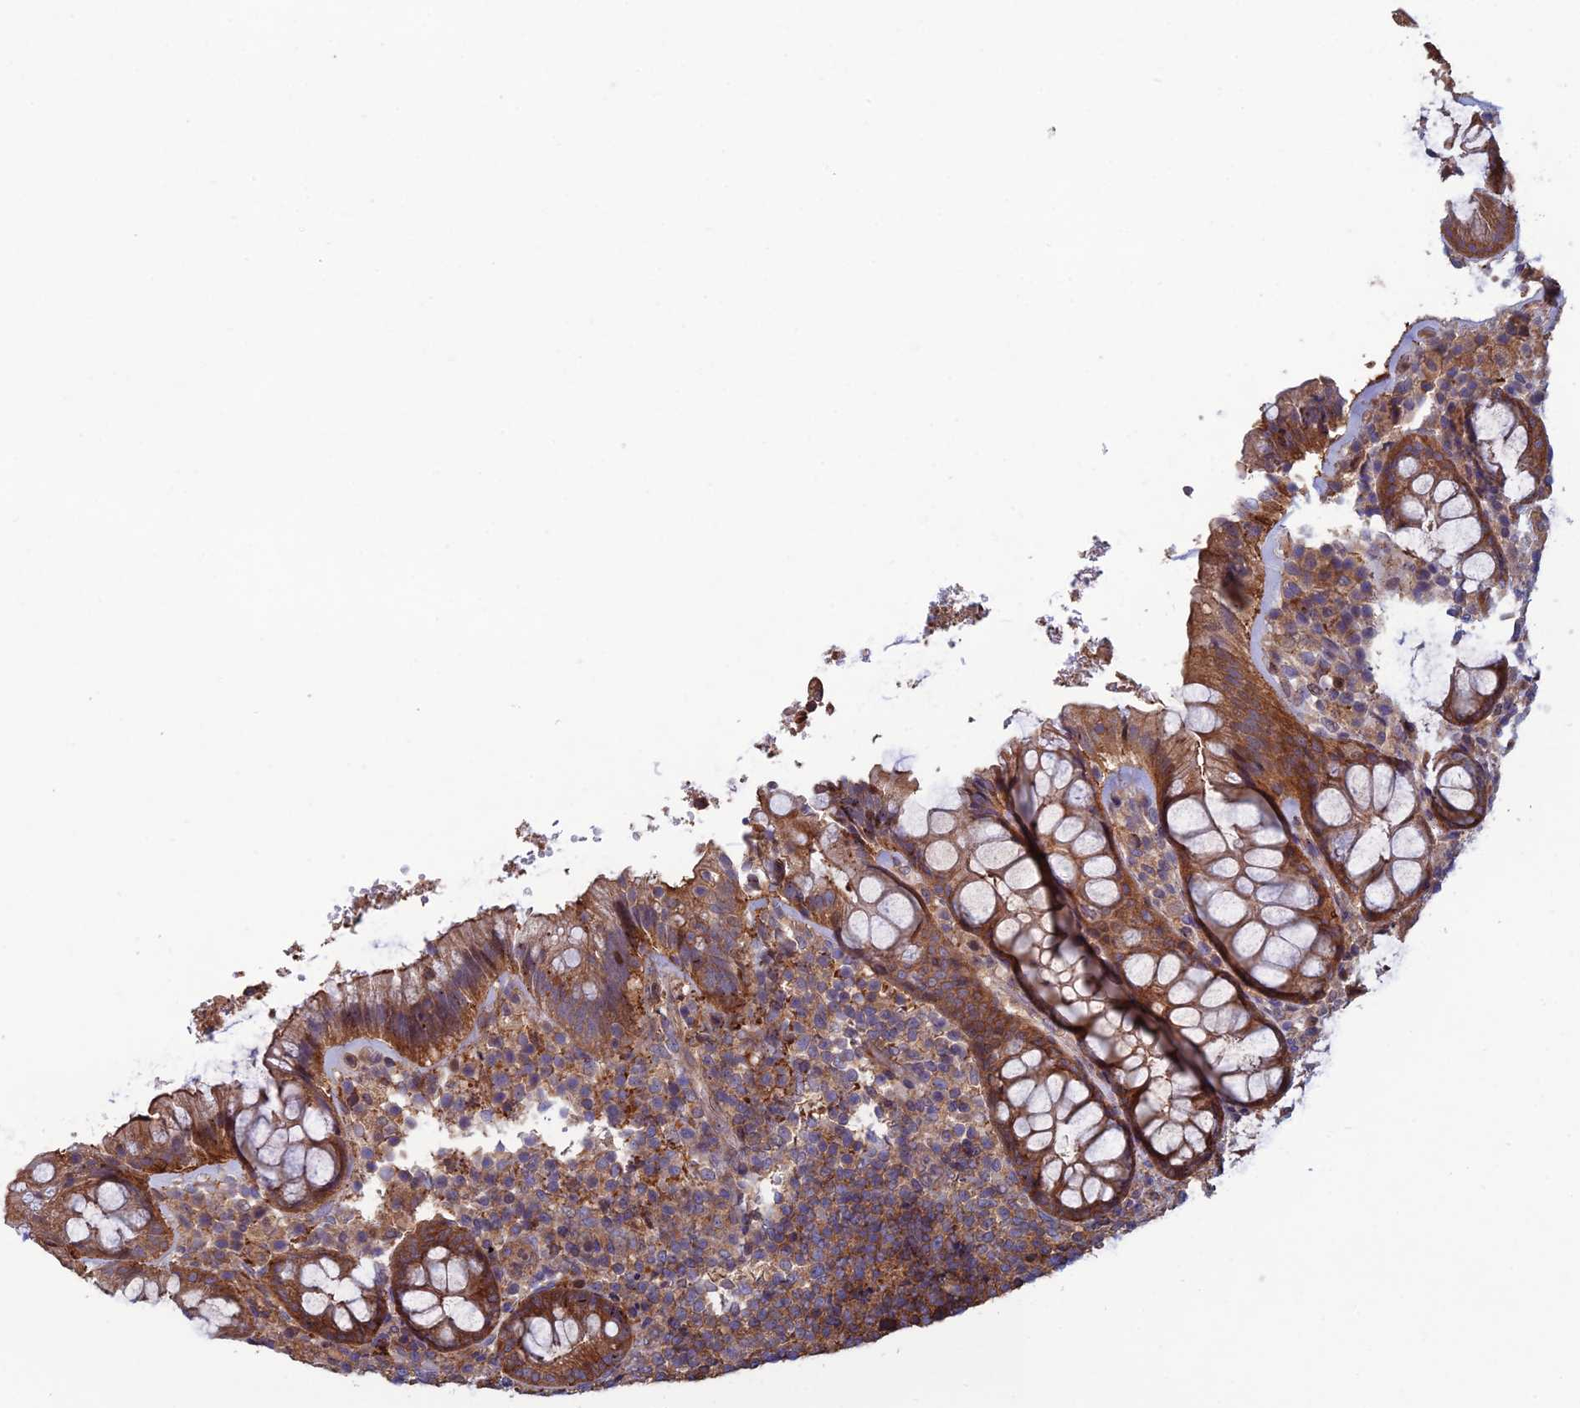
{"staining": {"intensity": "moderate", "quantity": ">75%", "location": "cytoplasmic/membranous"}, "tissue": "rectum", "cell_type": "Glandular cells", "image_type": "normal", "snomed": [{"axis": "morphology", "description": "Normal tissue, NOS"}, {"axis": "topography", "description": "Rectum"}], "caption": "Moderate cytoplasmic/membranous expression for a protein is seen in approximately >75% of glandular cells of unremarkable rectum using immunohistochemistry (IHC).", "gene": "C15orf62", "patient": {"sex": "male", "age": 83}}